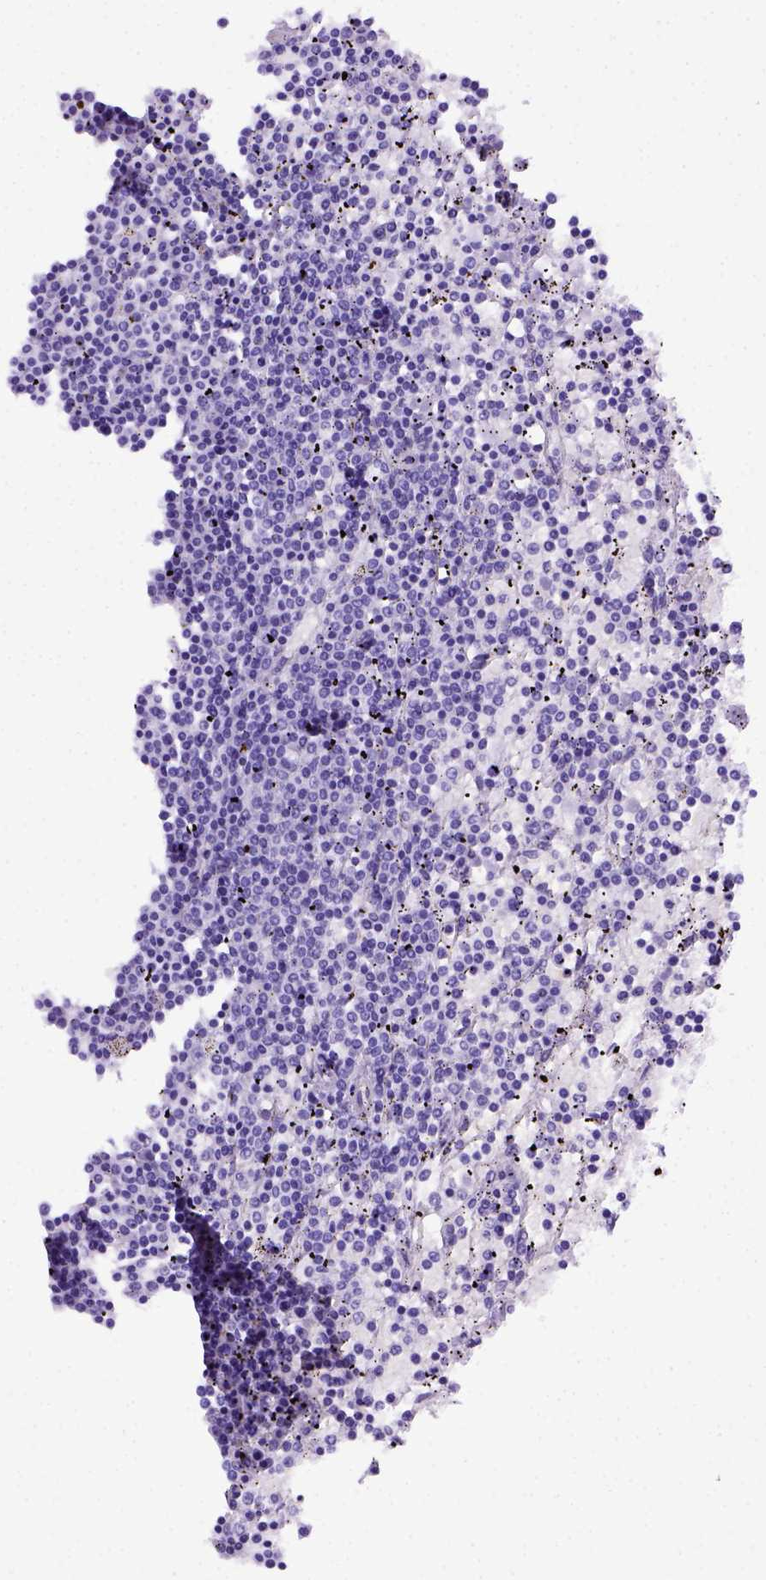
{"staining": {"intensity": "negative", "quantity": "none", "location": "none"}, "tissue": "lymphoma", "cell_type": "Tumor cells", "image_type": "cancer", "snomed": [{"axis": "morphology", "description": "Malignant lymphoma, non-Hodgkin's type, Low grade"}, {"axis": "topography", "description": "Spleen"}], "caption": "Protein analysis of lymphoma reveals no significant staining in tumor cells.", "gene": "ADAM12", "patient": {"sex": "female", "age": 77}}